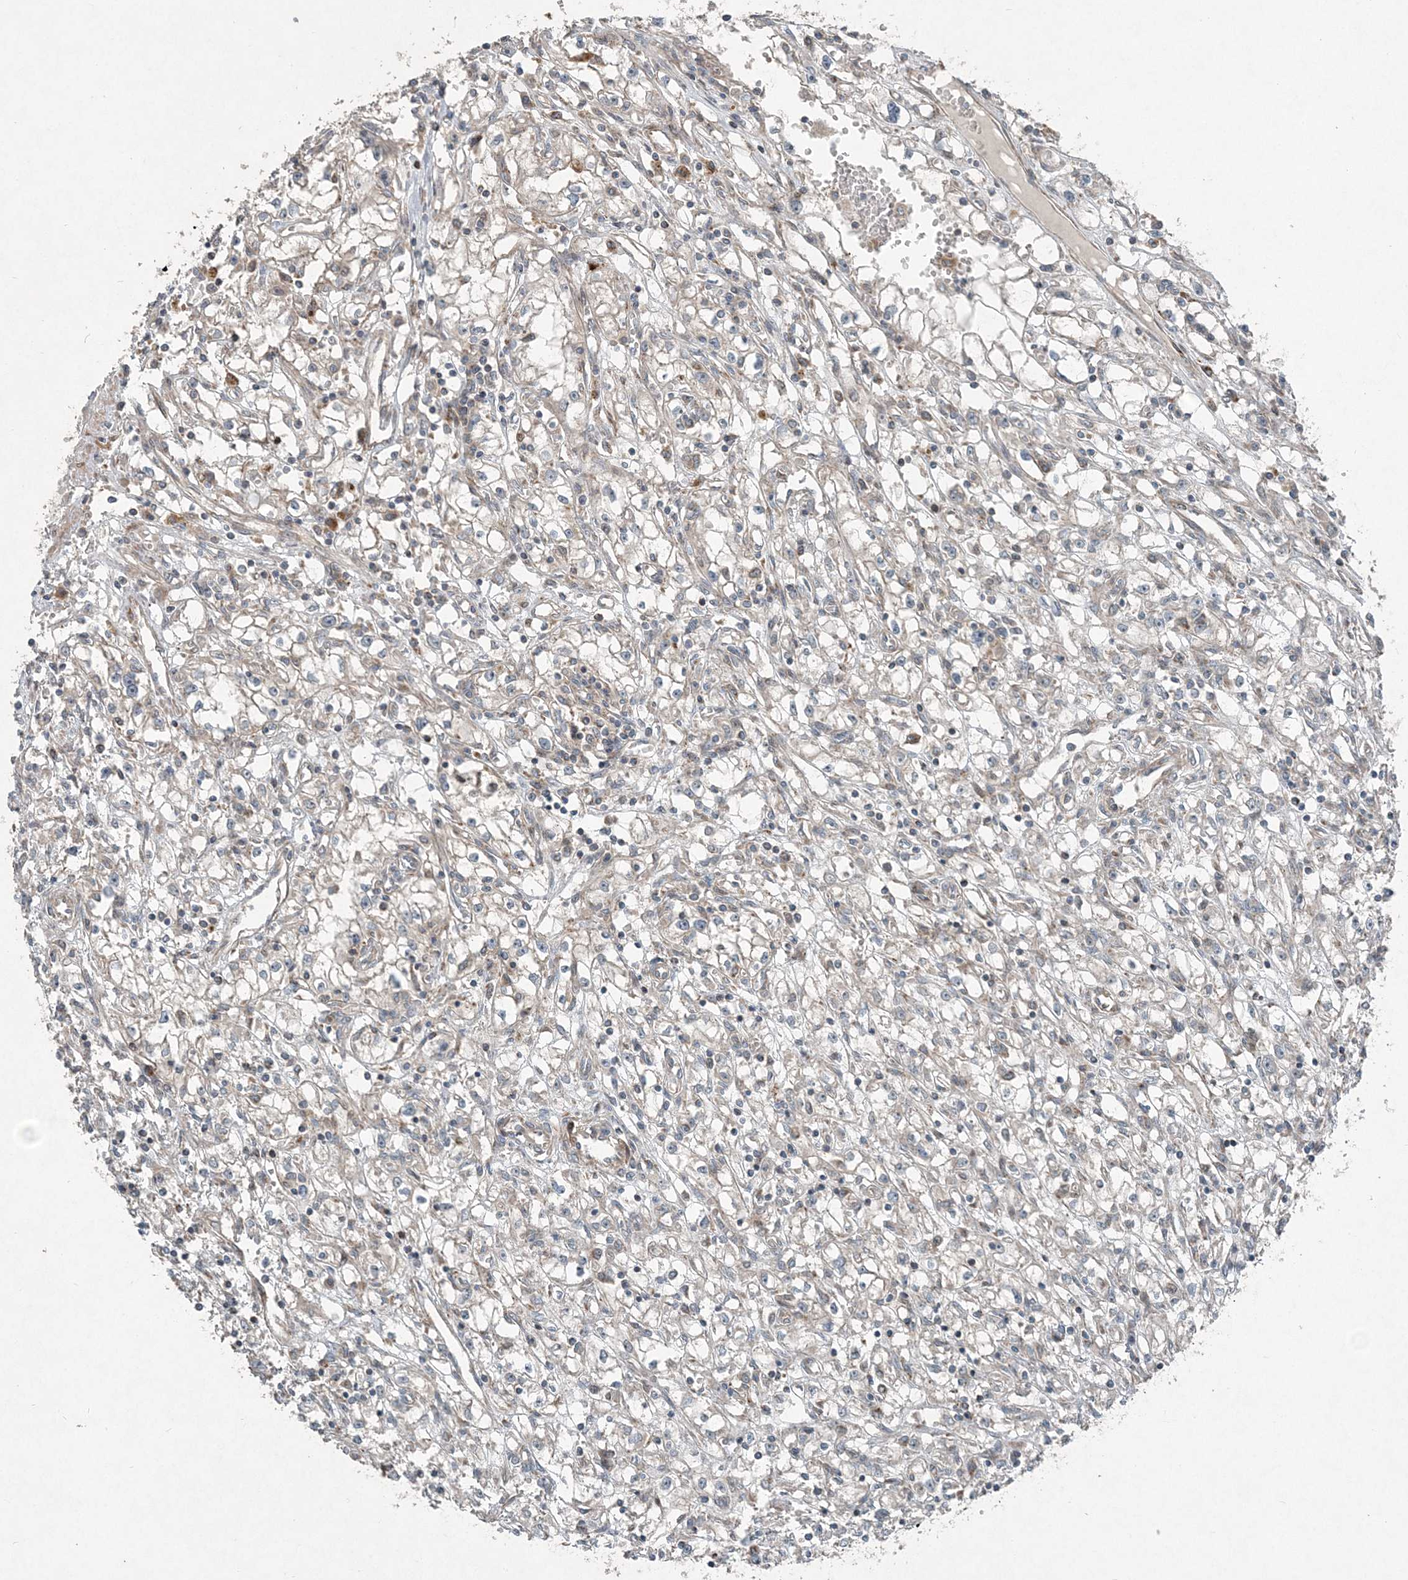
{"staining": {"intensity": "negative", "quantity": "none", "location": "none"}, "tissue": "renal cancer", "cell_type": "Tumor cells", "image_type": "cancer", "snomed": [{"axis": "morphology", "description": "Adenocarcinoma, NOS"}, {"axis": "topography", "description": "Kidney"}], "caption": "This is an IHC histopathology image of renal cancer. There is no staining in tumor cells.", "gene": "INTU", "patient": {"sex": "male", "age": 56}}